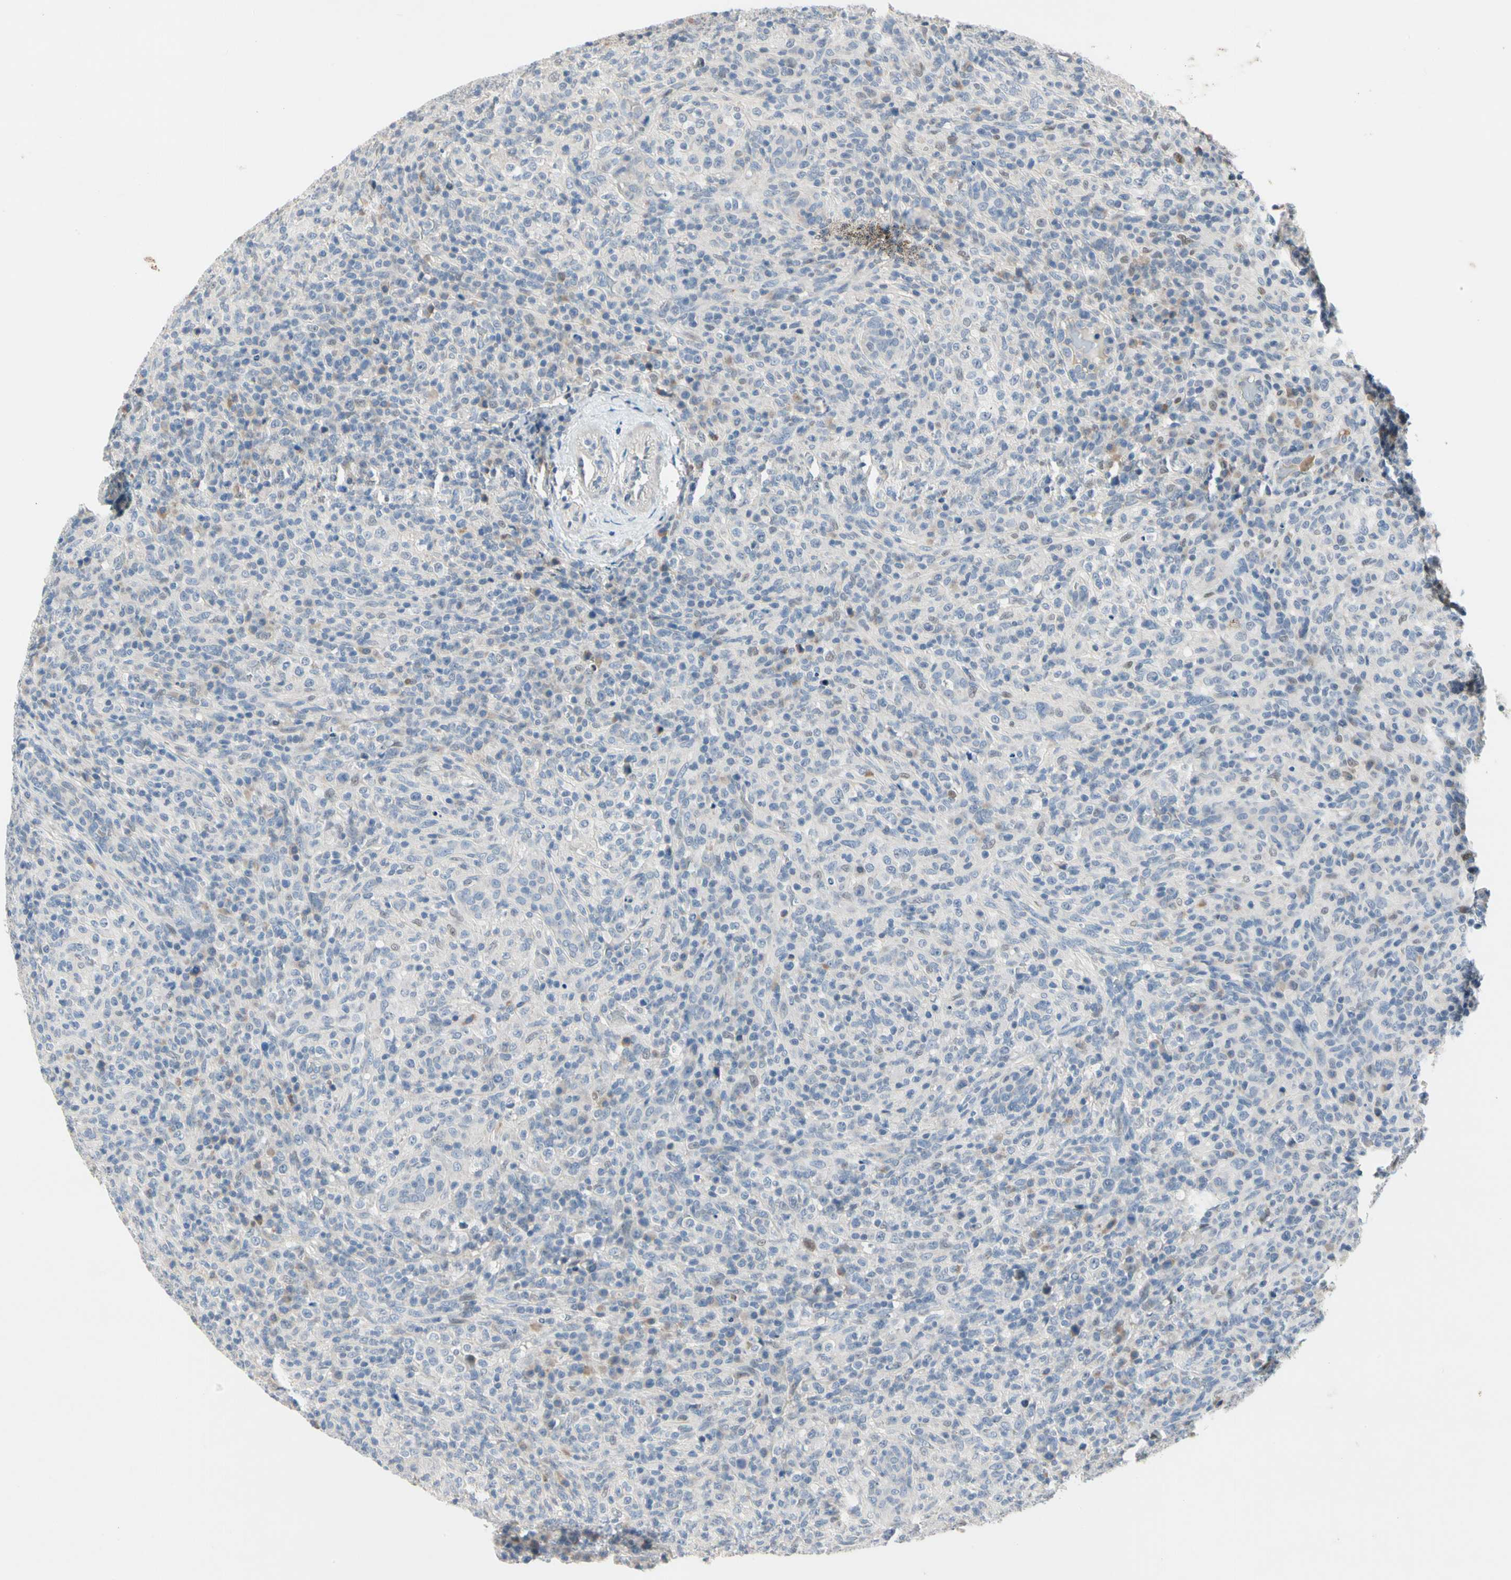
{"staining": {"intensity": "negative", "quantity": "none", "location": "none"}, "tissue": "lymphoma", "cell_type": "Tumor cells", "image_type": "cancer", "snomed": [{"axis": "morphology", "description": "Malignant lymphoma, non-Hodgkin's type, High grade"}, {"axis": "topography", "description": "Lymph node"}], "caption": "The immunohistochemistry (IHC) photomicrograph has no significant positivity in tumor cells of high-grade malignant lymphoma, non-Hodgkin's type tissue.", "gene": "ECRG4", "patient": {"sex": "female", "age": 76}}